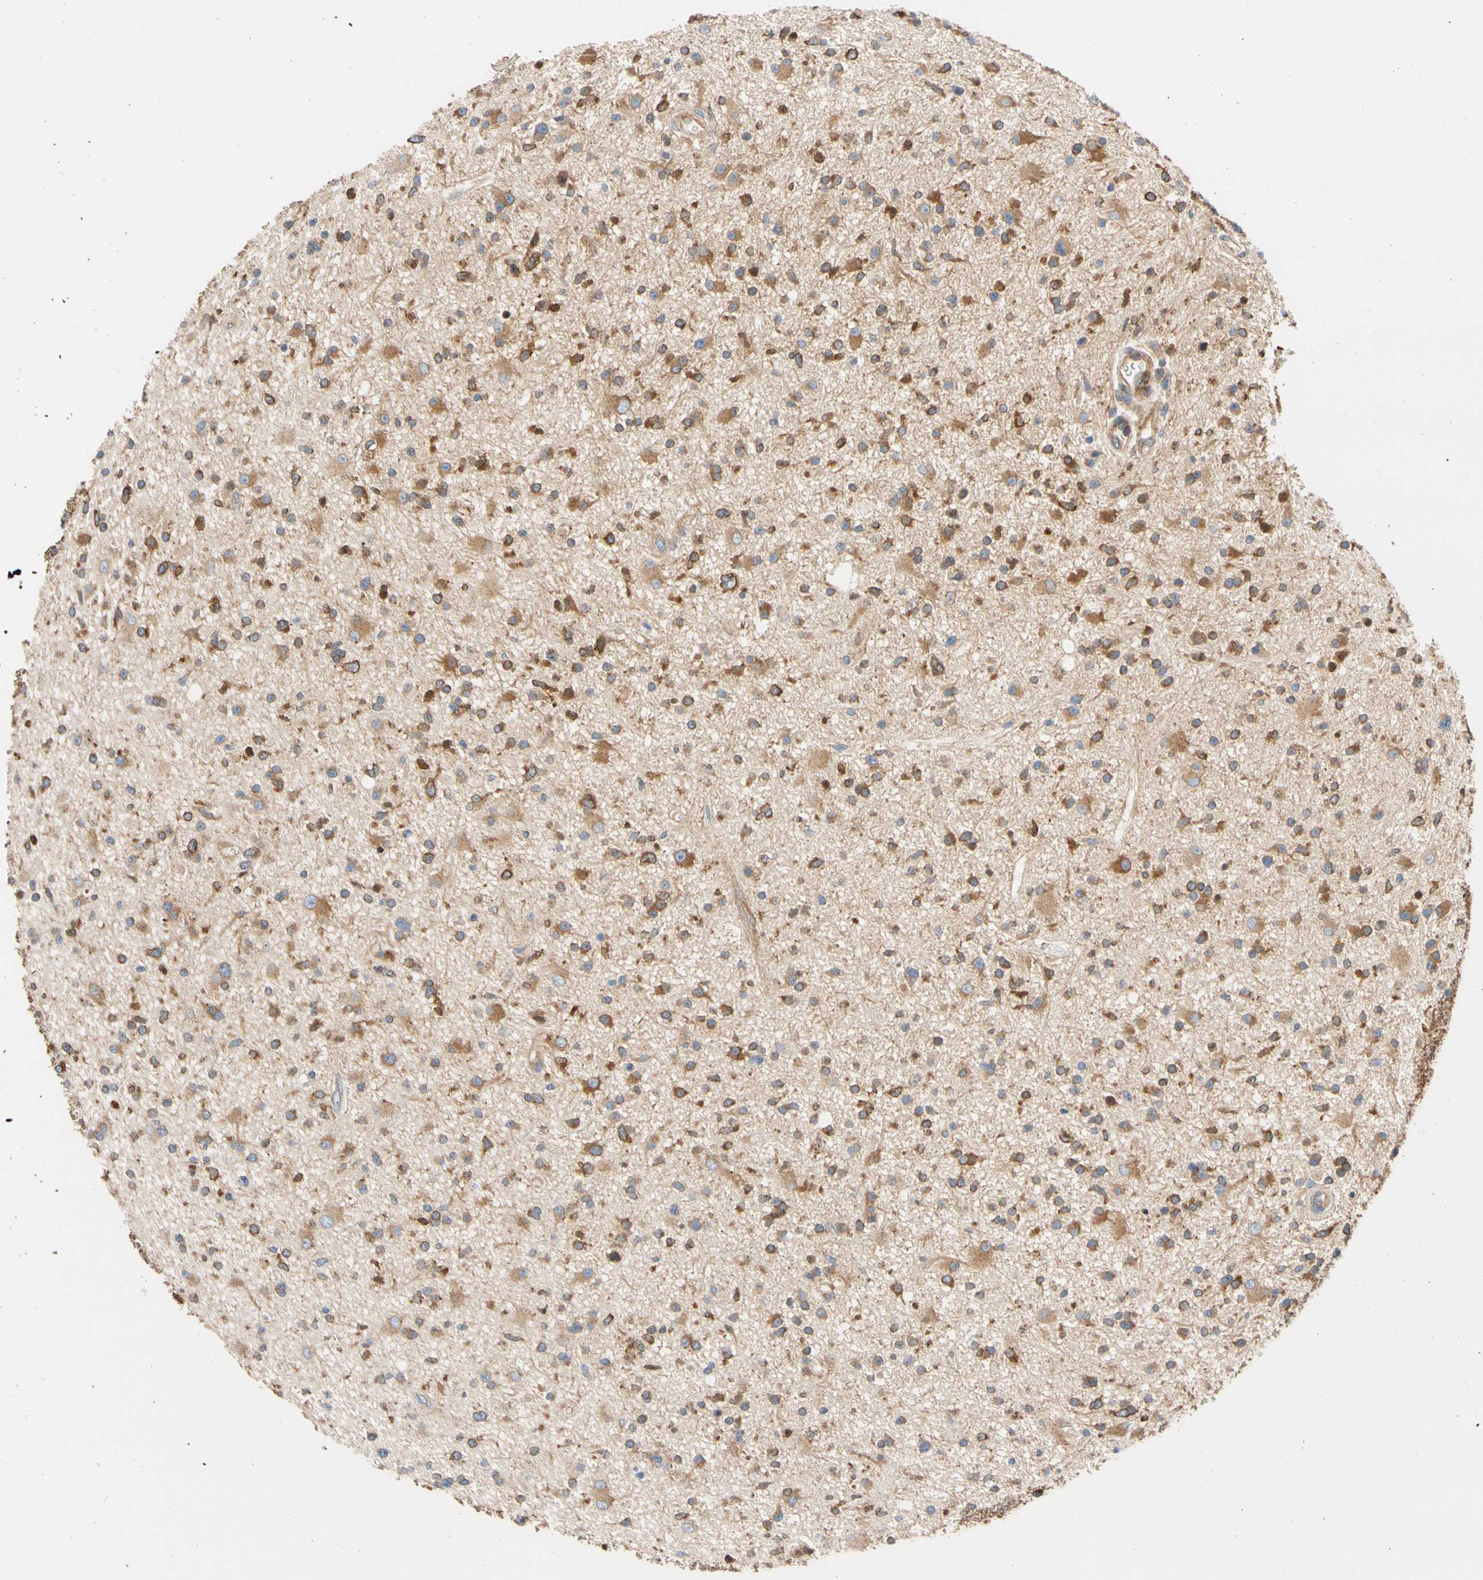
{"staining": {"intensity": "moderate", "quantity": ">75%", "location": "cytoplasmic/membranous"}, "tissue": "glioma", "cell_type": "Tumor cells", "image_type": "cancer", "snomed": [{"axis": "morphology", "description": "Glioma, malignant, High grade"}, {"axis": "topography", "description": "Brain"}], "caption": "The image shows a brown stain indicating the presence of a protein in the cytoplasmic/membranous of tumor cells in glioma.", "gene": "GPHN", "patient": {"sex": "male", "age": 33}}